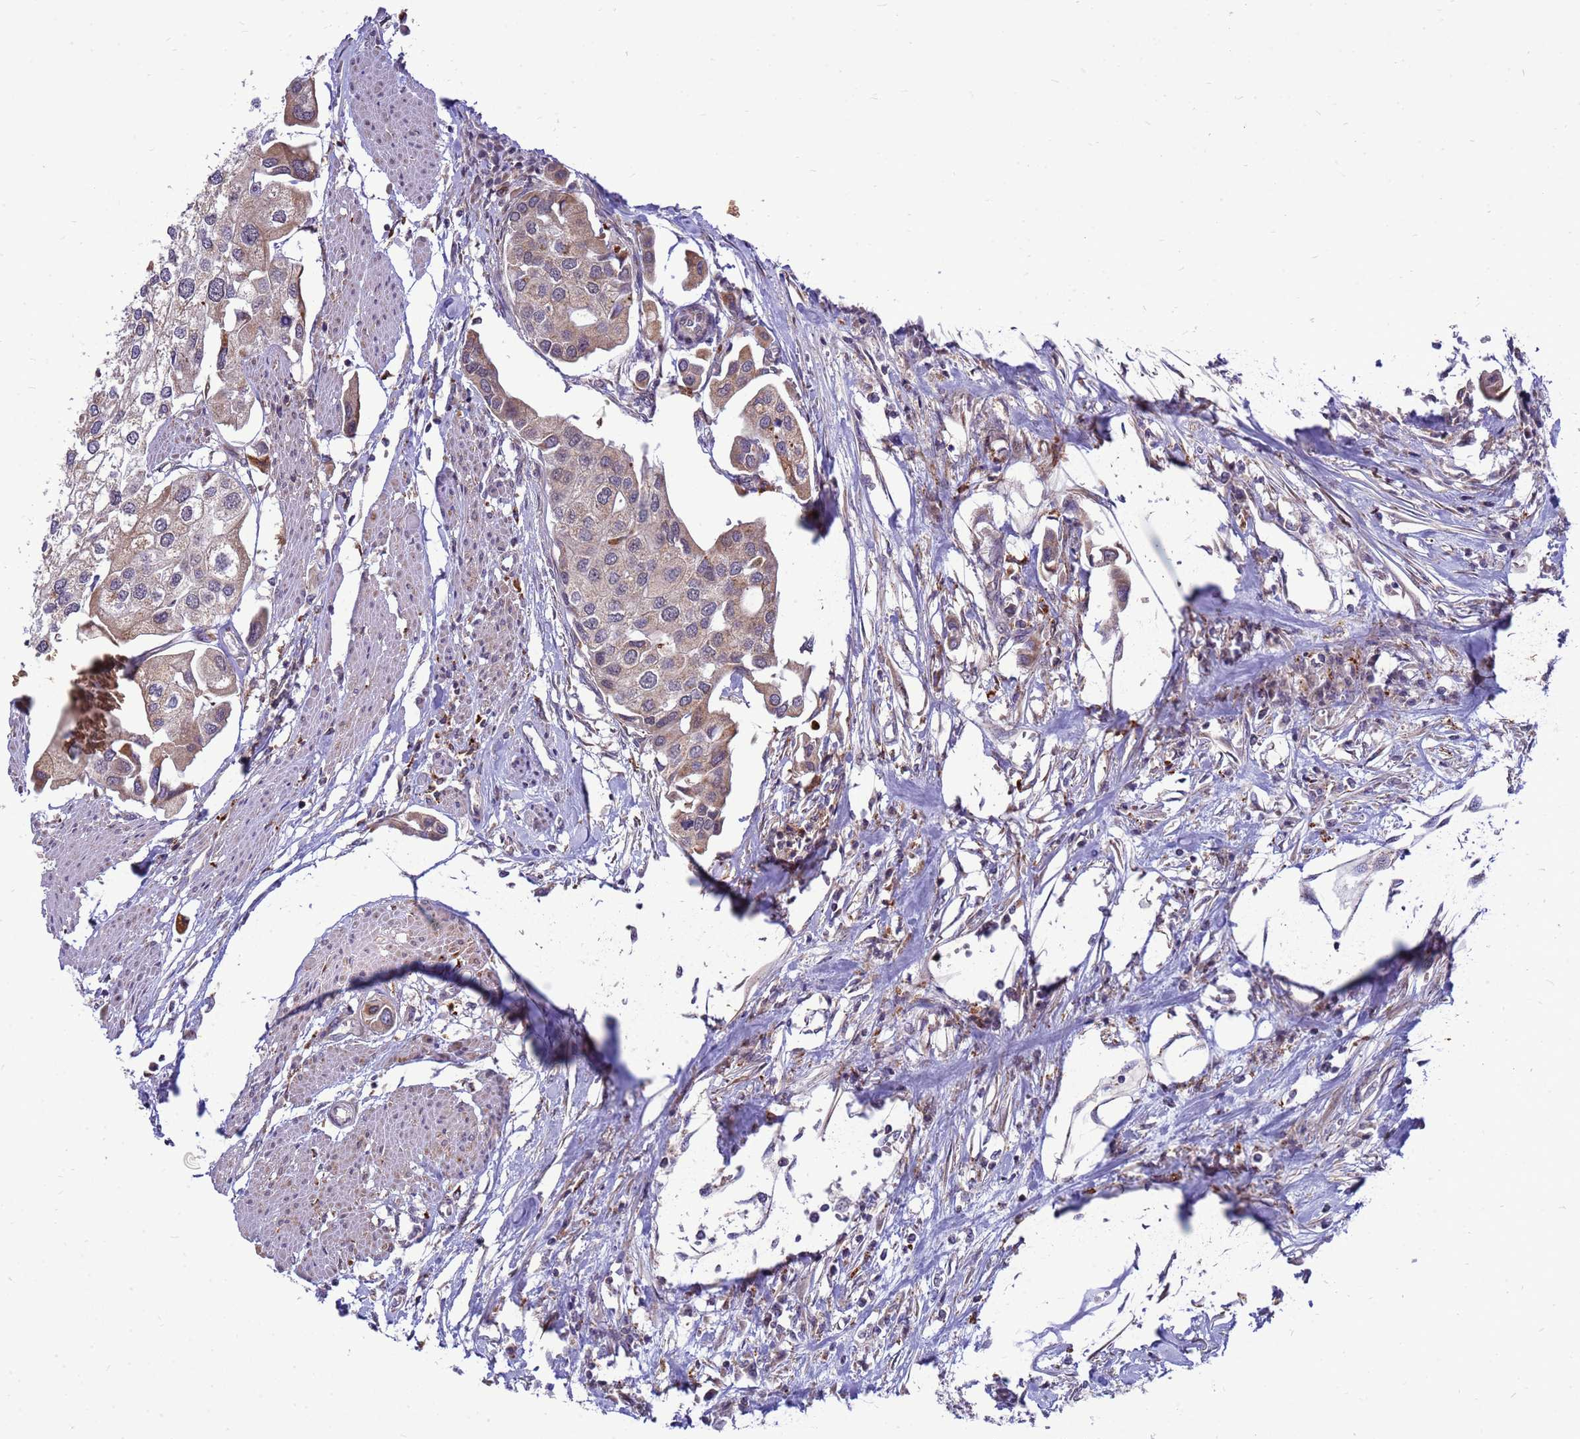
{"staining": {"intensity": "weak", "quantity": "25%-75%", "location": "cytoplasmic/membranous"}, "tissue": "urothelial cancer", "cell_type": "Tumor cells", "image_type": "cancer", "snomed": [{"axis": "morphology", "description": "Urothelial carcinoma, High grade"}, {"axis": "topography", "description": "Urinary bladder"}], "caption": "This is an image of immunohistochemistry (IHC) staining of urothelial cancer, which shows weak staining in the cytoplasmic/membranous of tumor cells.", "gene": "C12orf43", "patient": {"sex": "male", "age": 64}}